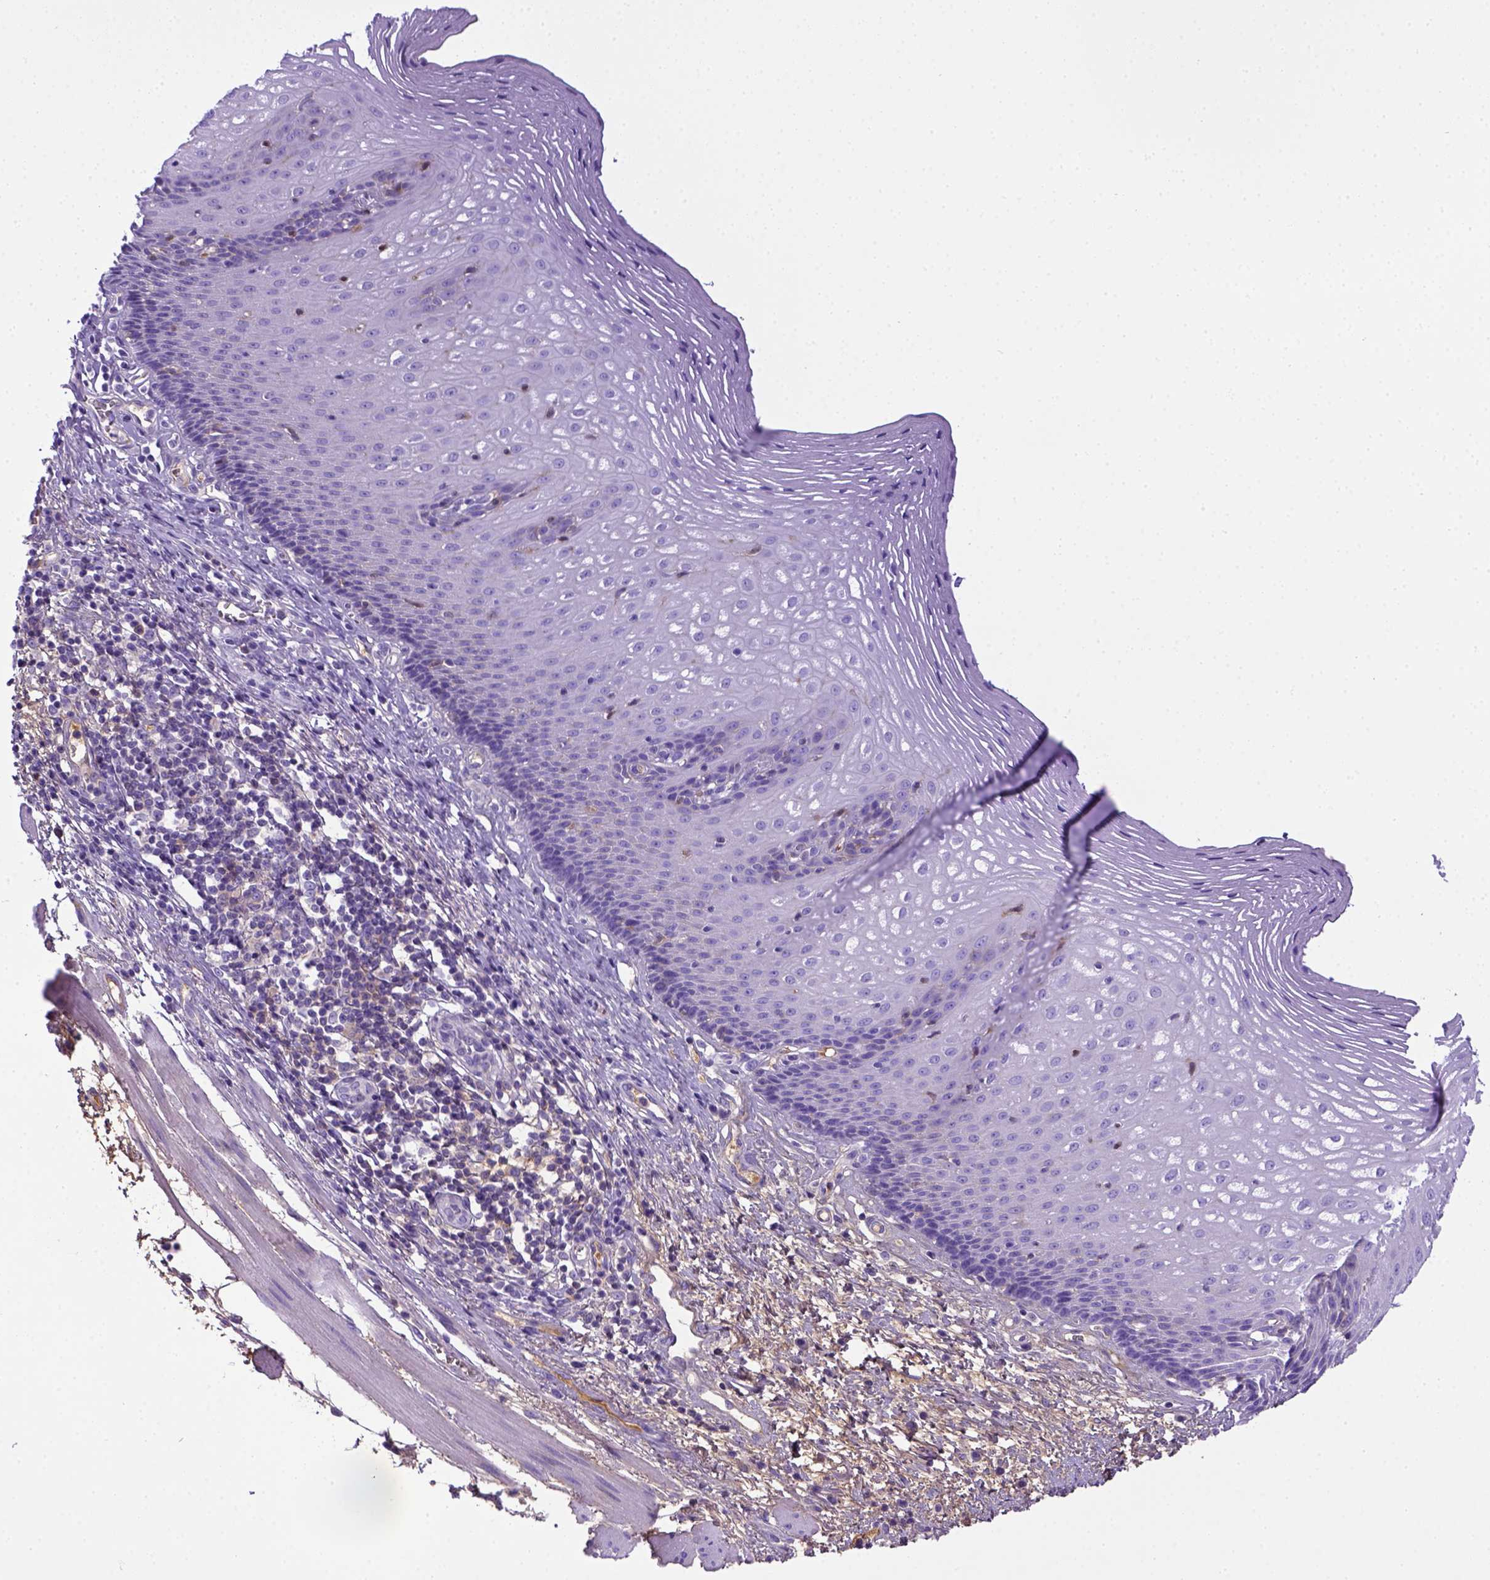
{"staining": {"intensity": "negative", "quantity": "none", "location": "none"}, "tissue": "esophagus", "cell_type": "Squamous epithelial cells", "image_type": "normal", "snomed": [{"axis": "morphology", "description": "Normal tissue, NOS"}, {"axis": "topography", "description": "Esophagus"}], "caption": "The photomicrograph shows no significant expression in squamous epithelial cells of esophagus.", "gene": "ITIH4", "patient": {"sex": "male", "age": 76}}